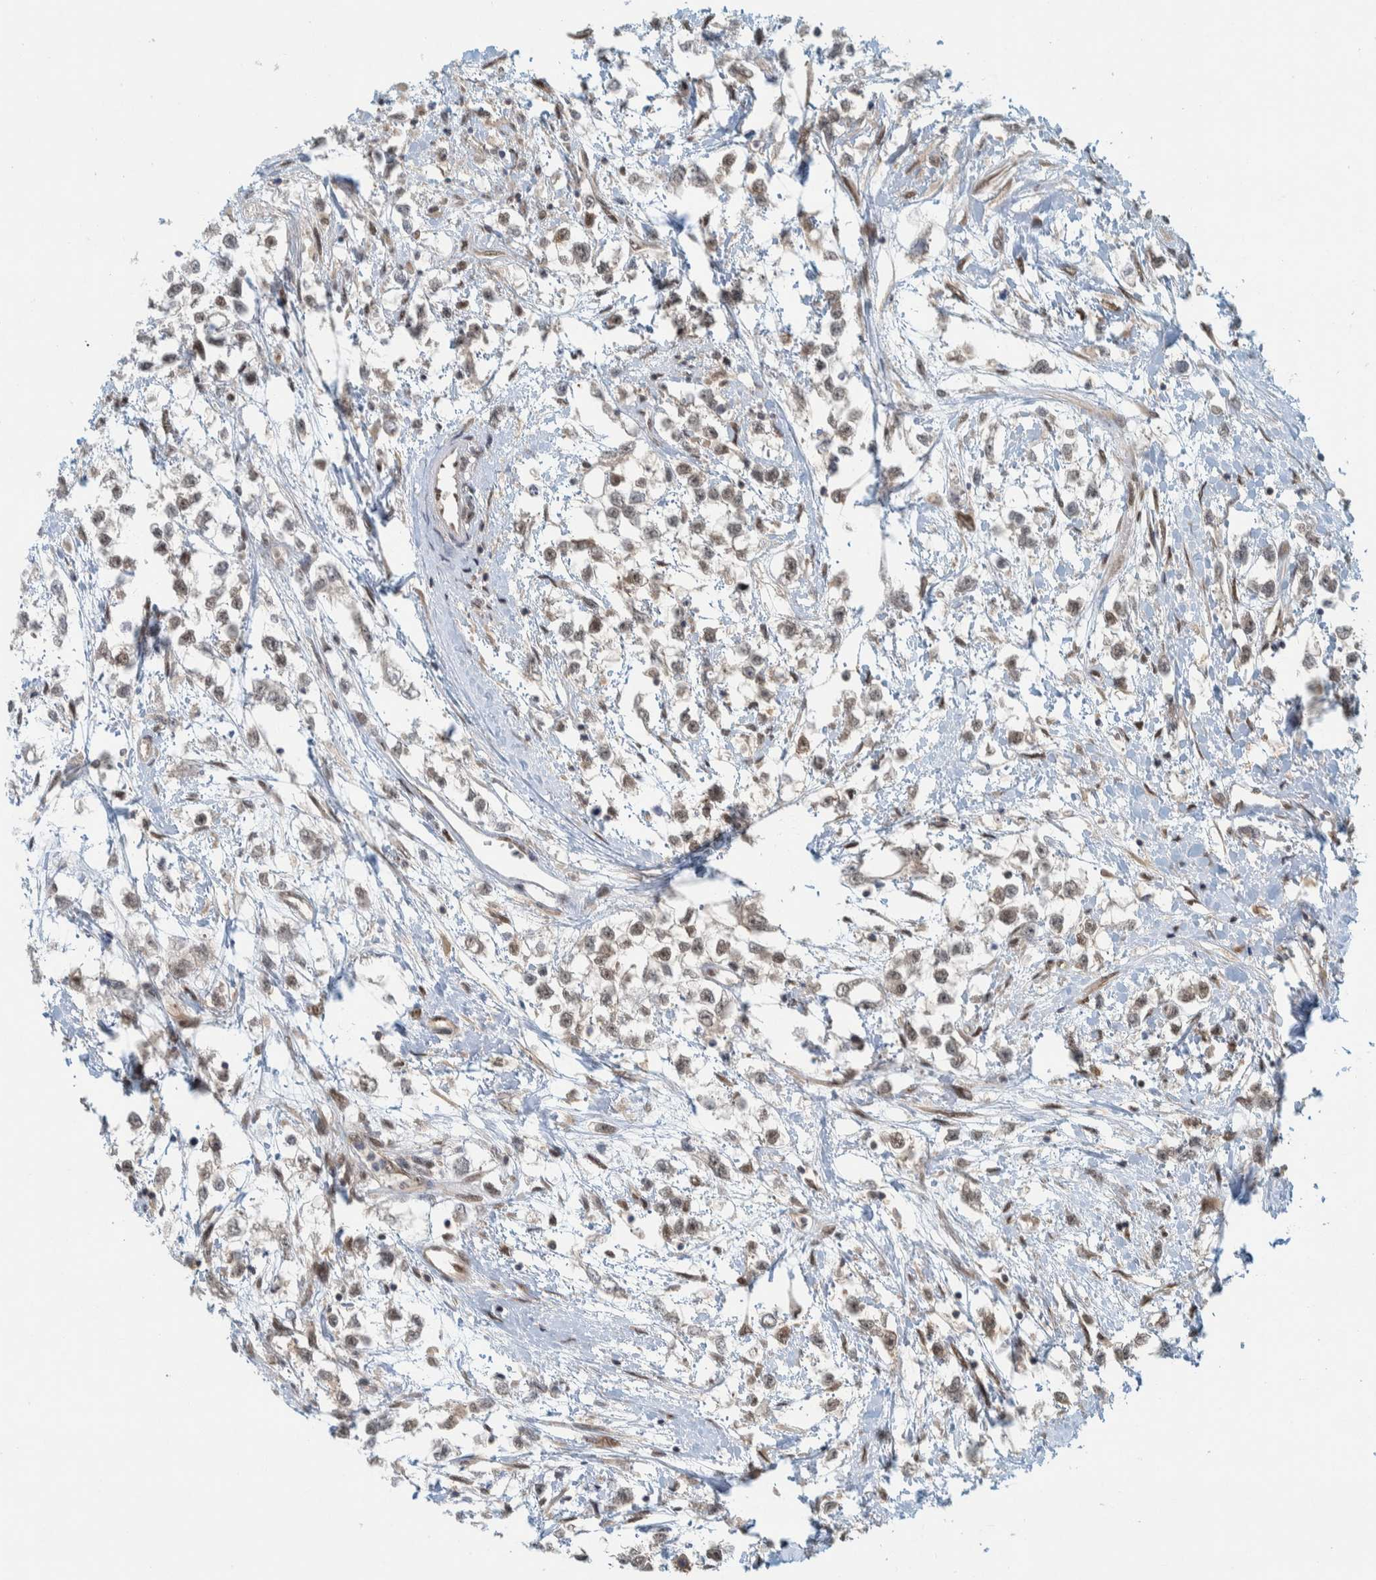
{"staining": {"intensity": "weak", "quantity": "<25%", "location": "cytoplasmic/membranous"}, "tissue": "testis cancer", "cell_type": "Tumor cells", "image_type": "cancer", "snomed": [{"axis": "morphology", "description": "Seminoma, NOS"}, {"axis": "morphology", "description": "Carcinoma, Embryonal, NOS"}, {"axis": "topography", "description": "Testis"}], "caption": "Immunohistochemistry image of neoplastic tissue: human testis seminoma stained with DAB (3,3'-diaminobenzidine) displays no significant protein expression in tumor cells.", "gene": "COPS3", "patient": {"sex": "male", "age": 51}}